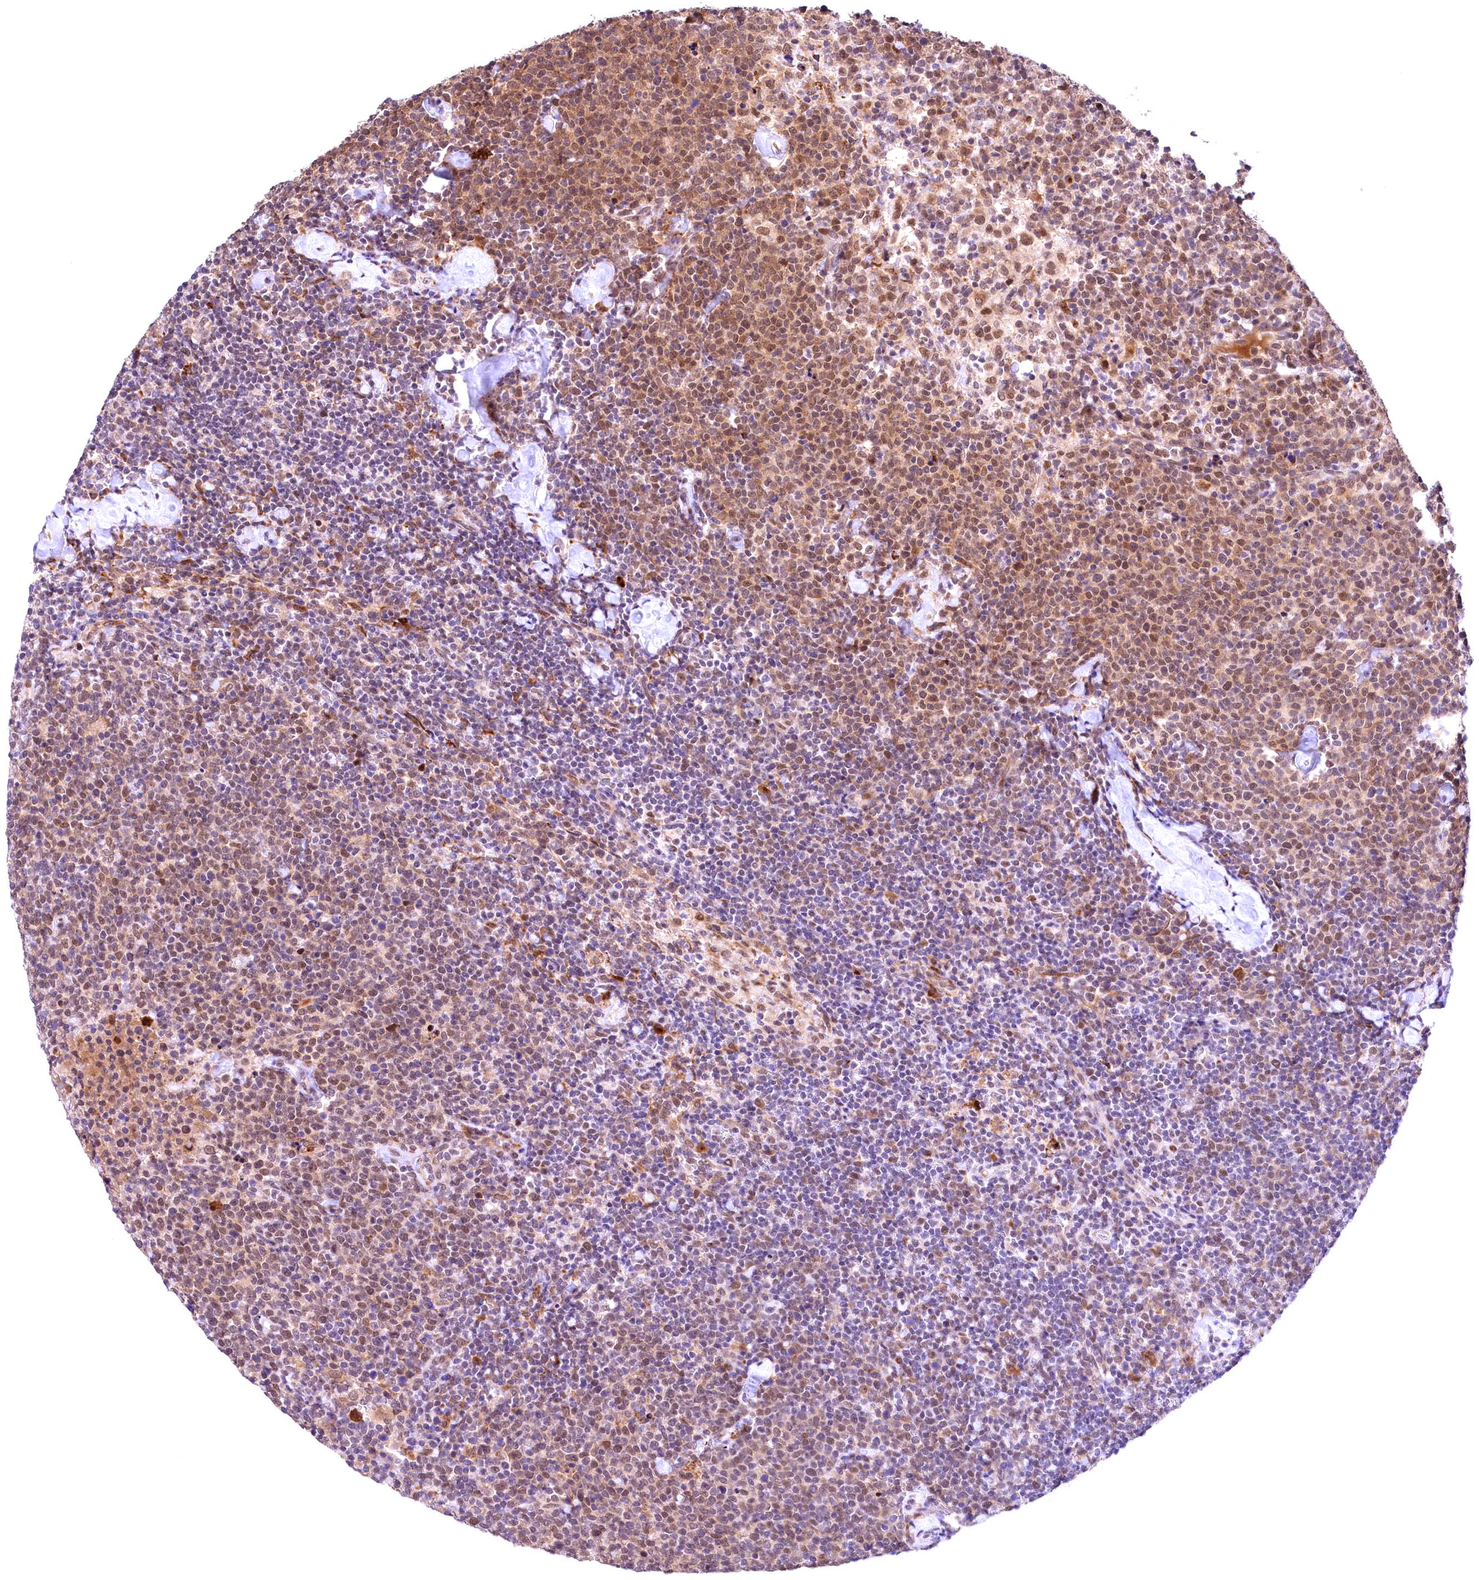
{"staining": {"intensity": "moderate", "quantity": "25%-75%", "location": "nuclear"}, "tissue": "lymphoma", "cell_type": "Tumor cells", "image_type": "cancer", "snomed": [{"axis": "morphology", "description": "Malignant lymphoma, non-Hodgkin's type, High grade"}, {"axis": "topography", "description": "Lymph node"}], "caption": "High-magnification brightfield microscopy of malignant lymphoma, non-Hodgkin's type (high-grade) stained with DAB (brown) and counterstained with hematoxylin (blue). tumor cells exhibit moderate nuclear staining is identified in about25%-75% of cells. (DAB (3,3'-diaminobenzidine) = brown stain, brightfield microscopy at high magnification).", "gene": "FBXO45", "patient": {"sex": "male", "age": 61}}